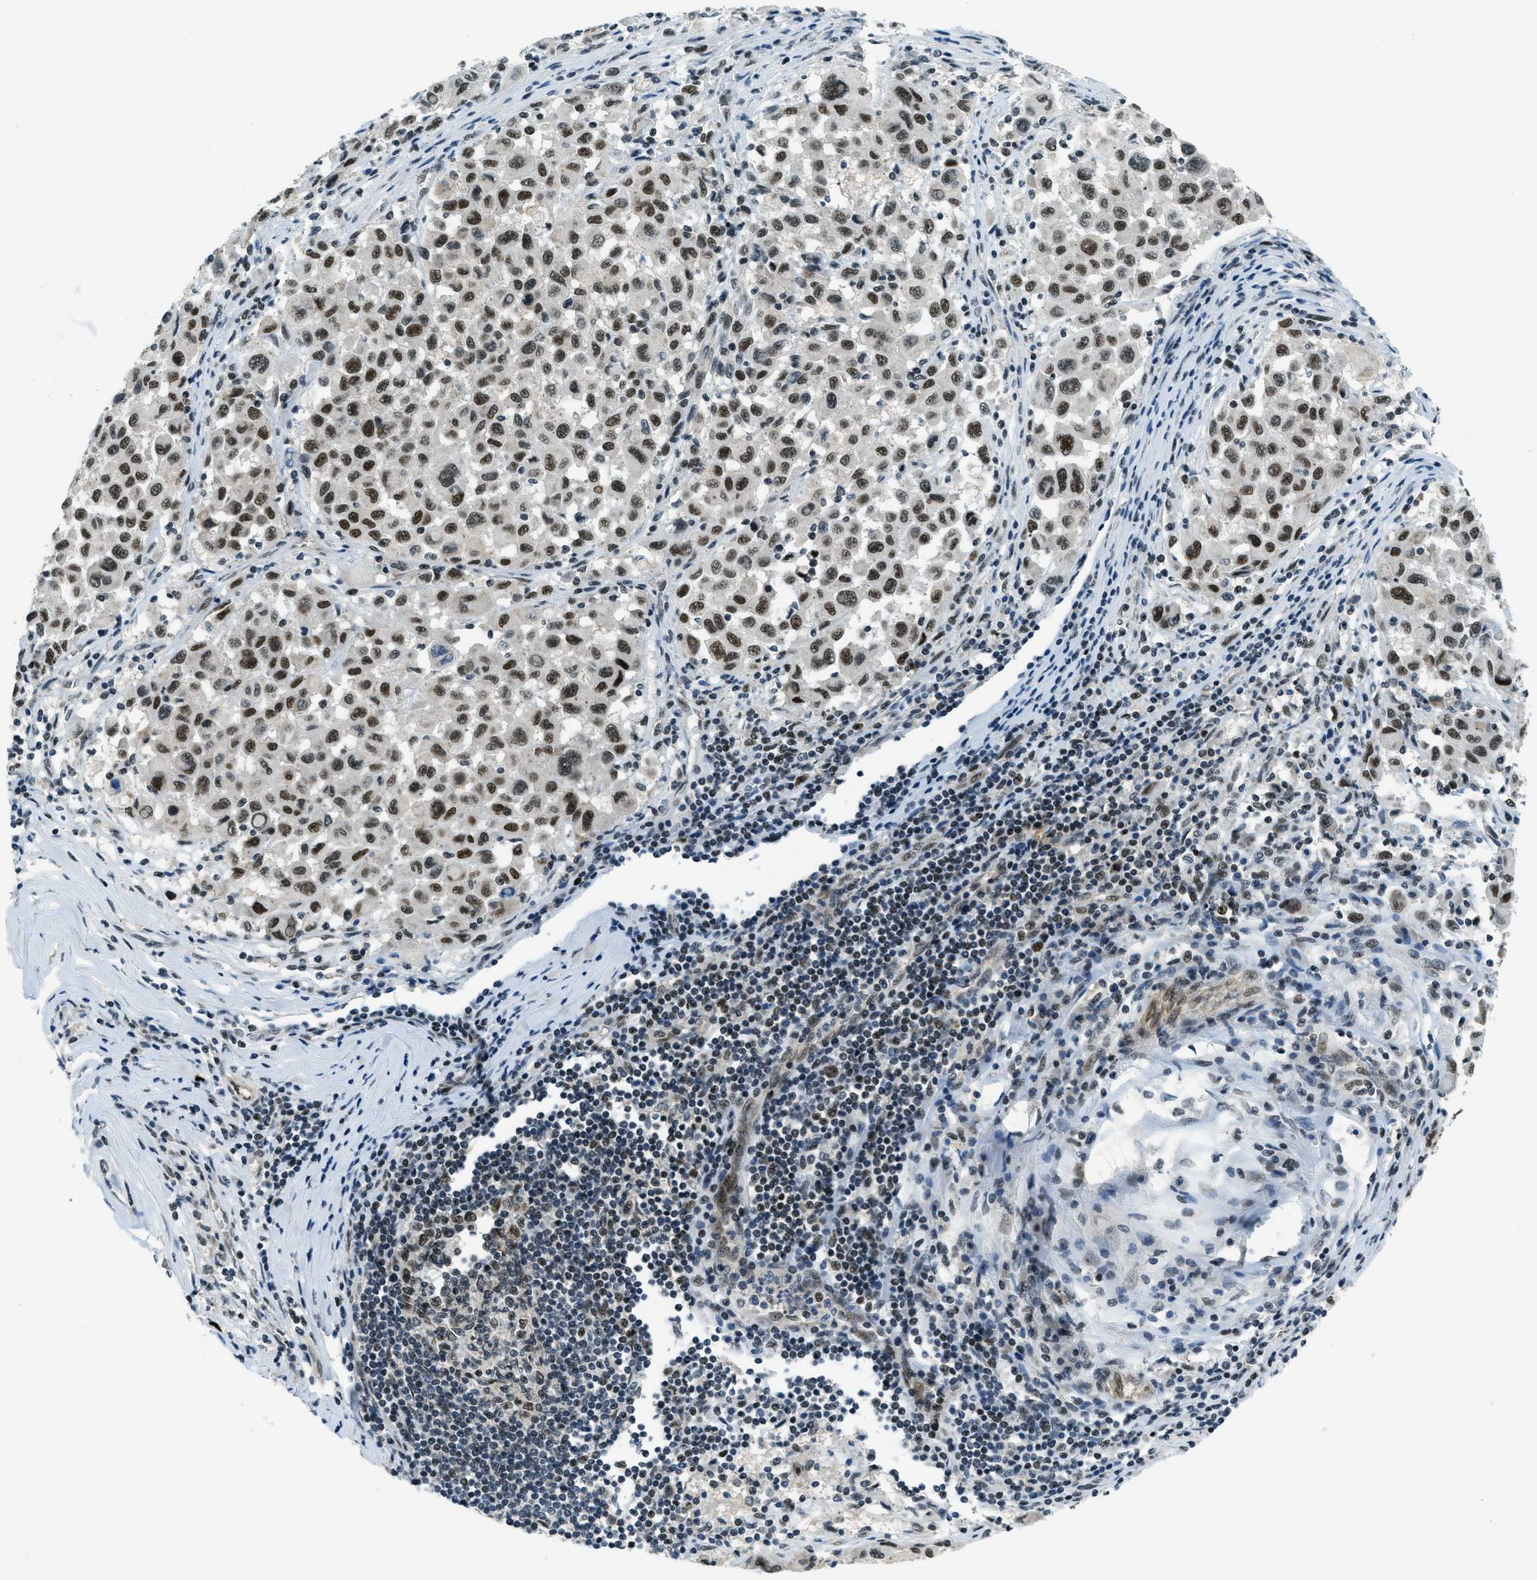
{"staining": {"intensity": "moderate", "quantity": ">75%", "location": "nuclear"}, "tissue": "melanoma", "cell_type": "Tumor cells", "image_type": "cancer", "snomed": [{"axis": "morphology", "description": "Malignant melanoma, Metastatic site"}, {"axis": "topography", "description": "Lymph node"}], "caption": "Protein staining of melanoma tissue shows moderate nuclear positivity in approximately >75% of tumor cells.", "gene": "KLF6", "patient": {"sex": "male", "age": 61}}